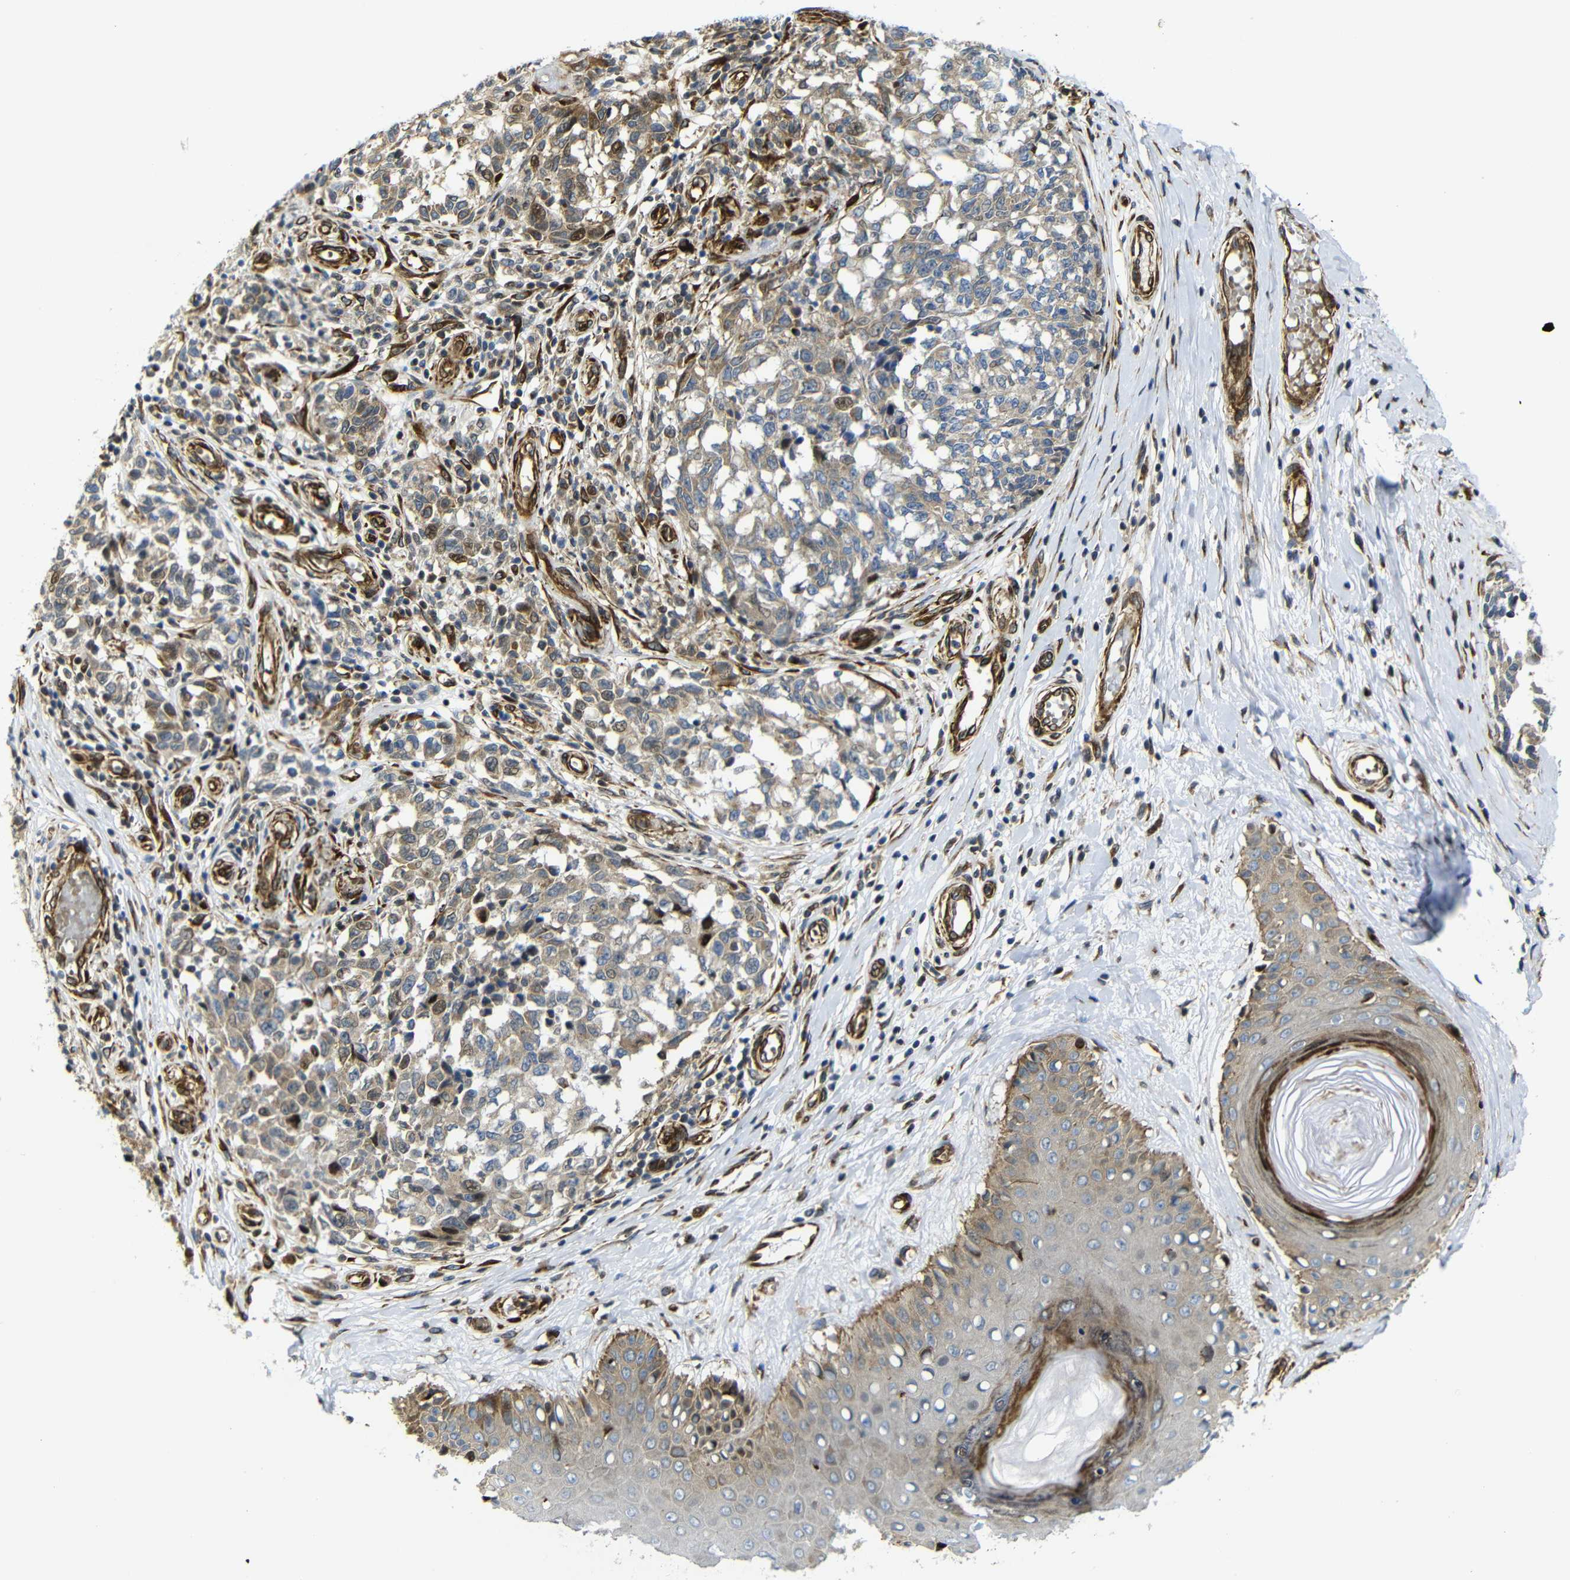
{"staining": {"intensity": "moderate", "quantity": "25%-75%", "location": "cytoplasmic/membranous"}, "tissue": "melanoma", "cell_type": "Tumor cells", "image_type": "cancer", "snomed": [{"axis": "morphology", "description": "Malignant melanoma, NOS"}, {"axis": "topography", "description": "Skin"}], "caption": "Immunohistochemical staining of melanoma demonstrates medium levels of moderate cytoplasmic/membranous staining in about 25%-75% of tumor cells. The staining was performed using DAB, with brown indicating positive protein expression. Nuclei are stained blue with hematoxylin.", "gene": "PARP14", "patient": {"sex": "female", "age": 64}}